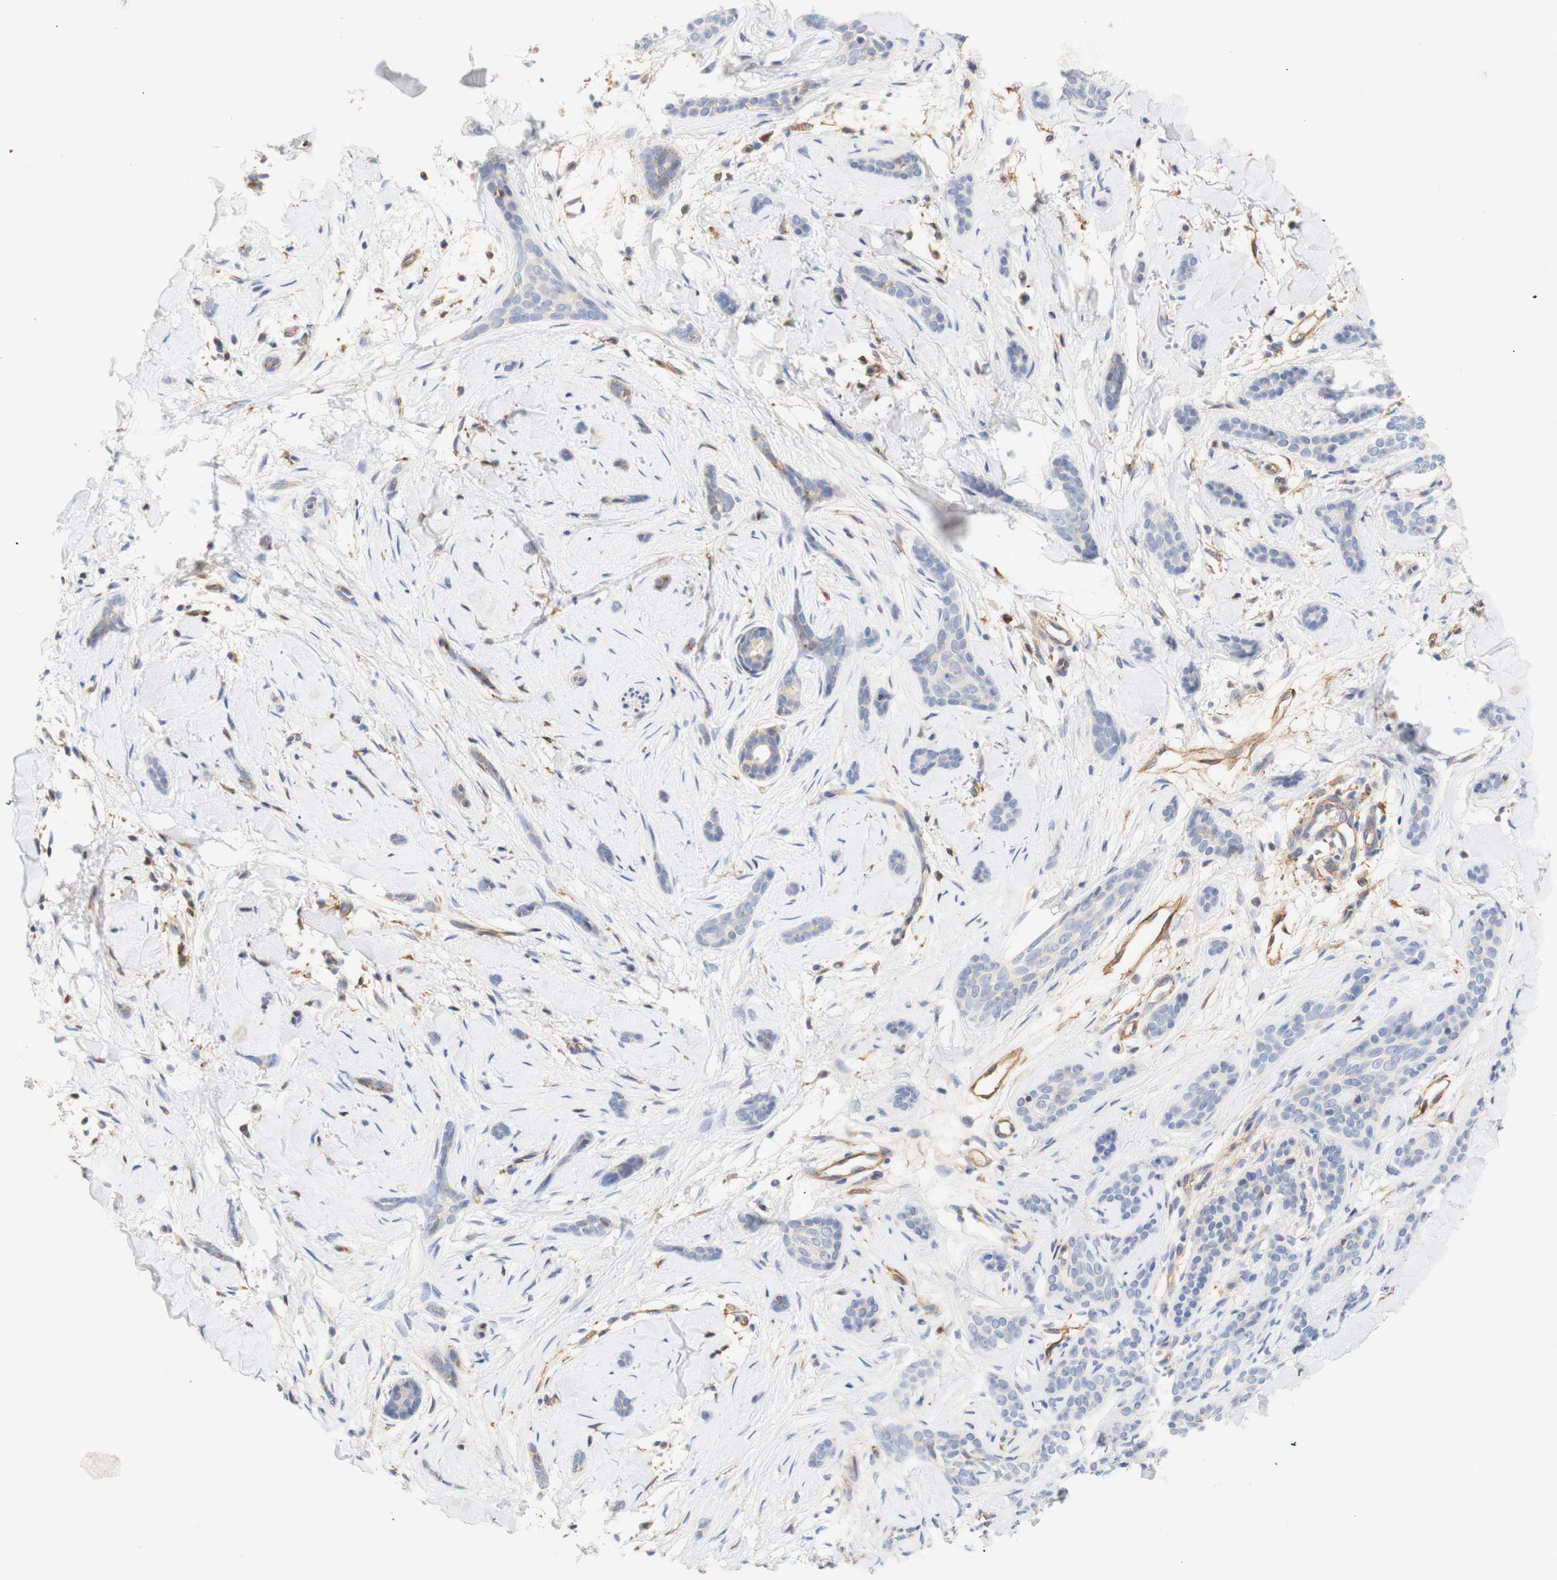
{"staining": {"intensity": "negative", "quantity": "none", "location": "none"}, "tissue": "skin cancer", "cell_type": "Tumor cells", "image_type": "cancer", "snomed": [{"axis": "morphology", "description": "Basal cell carcinoma"}, {"axis": "morphology", "description": "Adnexal tumor, benign"}, {"axis": "topography", "description": "Skin"}], "caption": "DAB (3,3'-diaminobenzidine) immunohistochemical staining of human basal cell carcinoma (skin) shows no significant staining in tumor cells. Nuclei are stained in blue.", "gene": "PCDH7", "patient": {"sex": "female", "age": 42}}